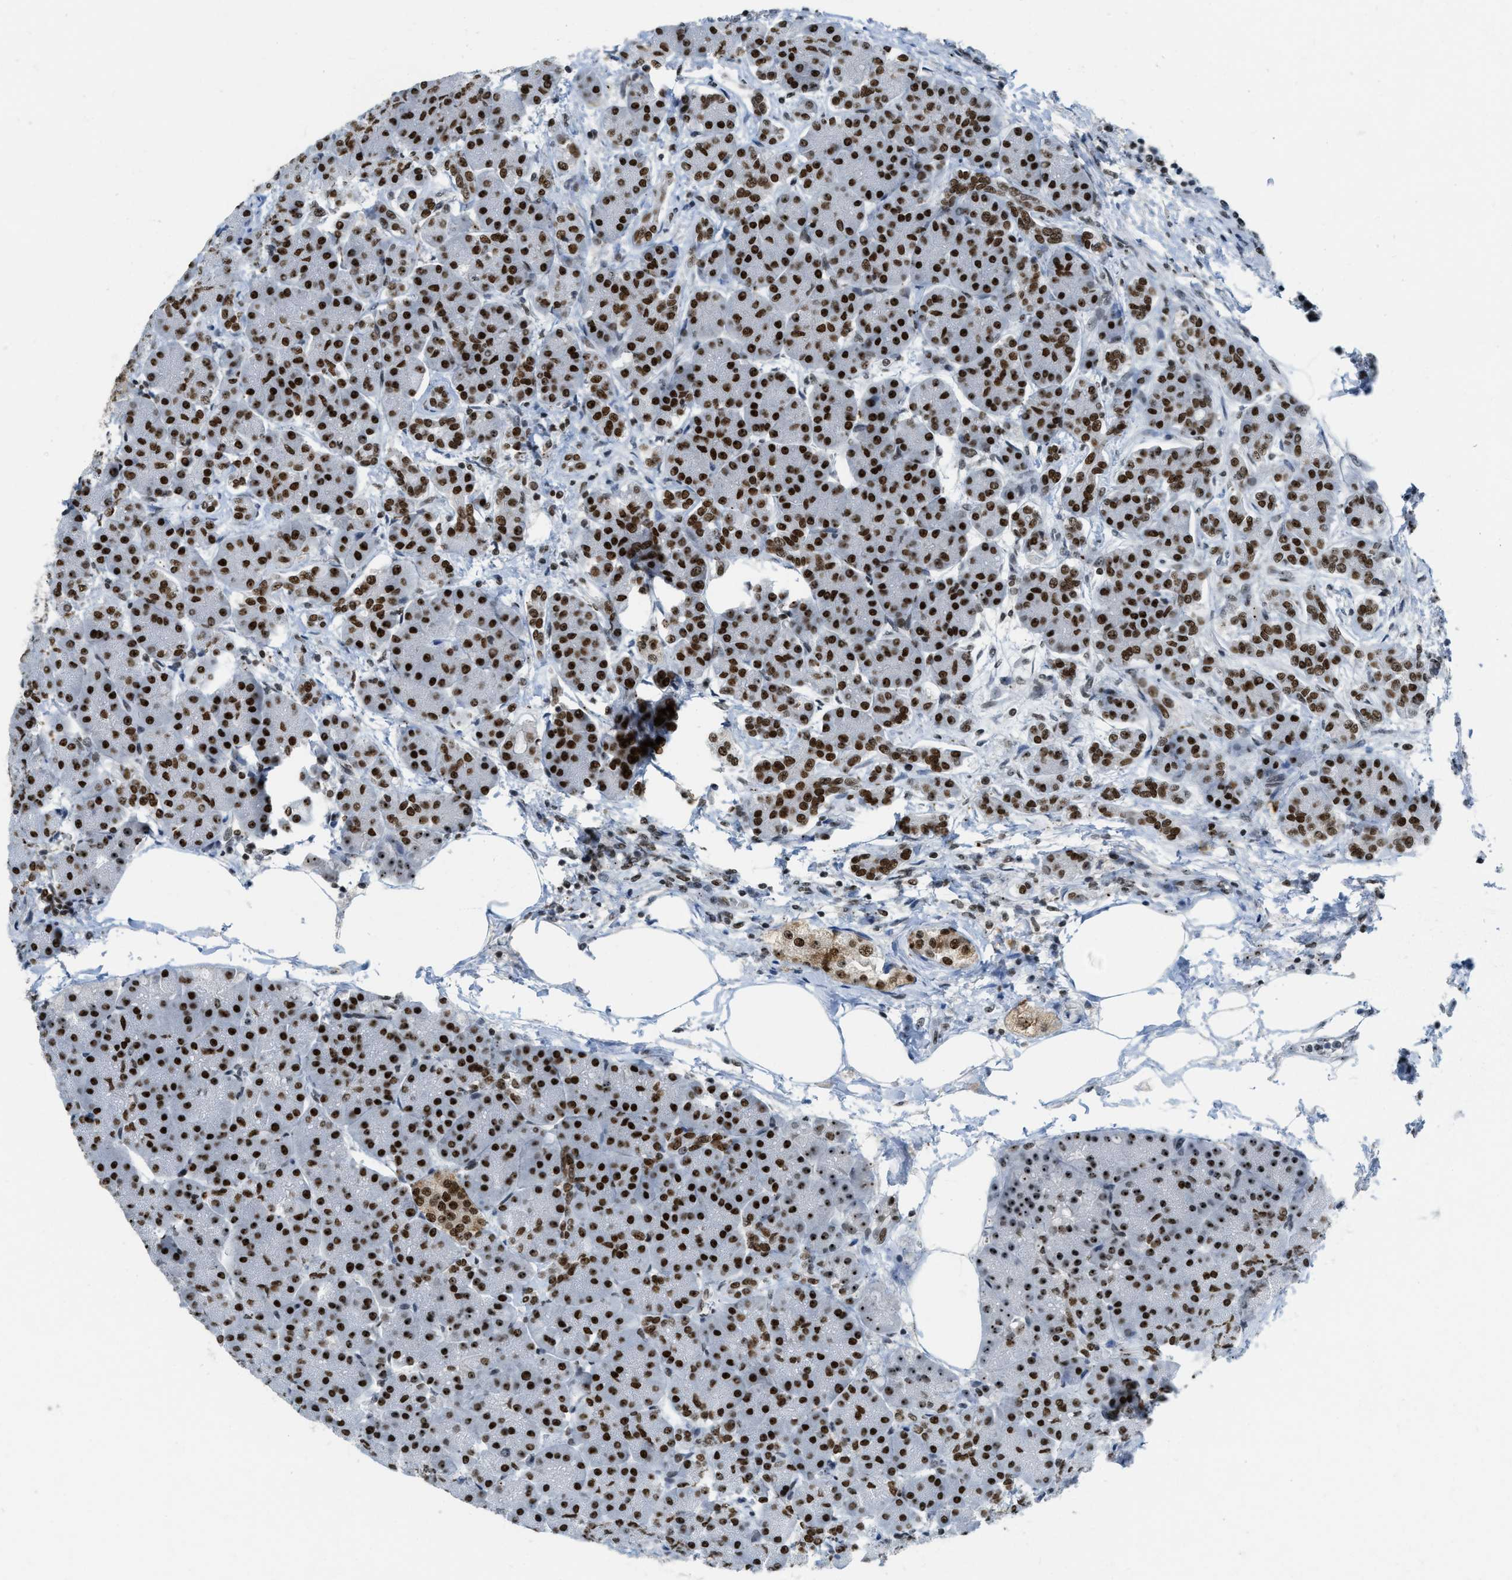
{"staining": {"intensity": "strong", "quantity": ">75%", "location": "nuclear"}, "tissue": "pancreas", "cell_type": "Exocrine glandular cells", "image_type": "normal", "snomed": [{"axis": "morphology", "description": "Normal tissue, NOS"}, {"axis": "topography", "description": "Pancreas"}], "caption": "Pancreas stained with immunohistochemistry (IHC) exhibits strong nuclear positivity in about >75% of exocrine glandular cells. The staining was performed using DAB, with brown indicating positive protein expression. Nuclei are stained blue with hematoxylin.", "gene": "URB1", "patient": {"sex": "female", "age": 70}}